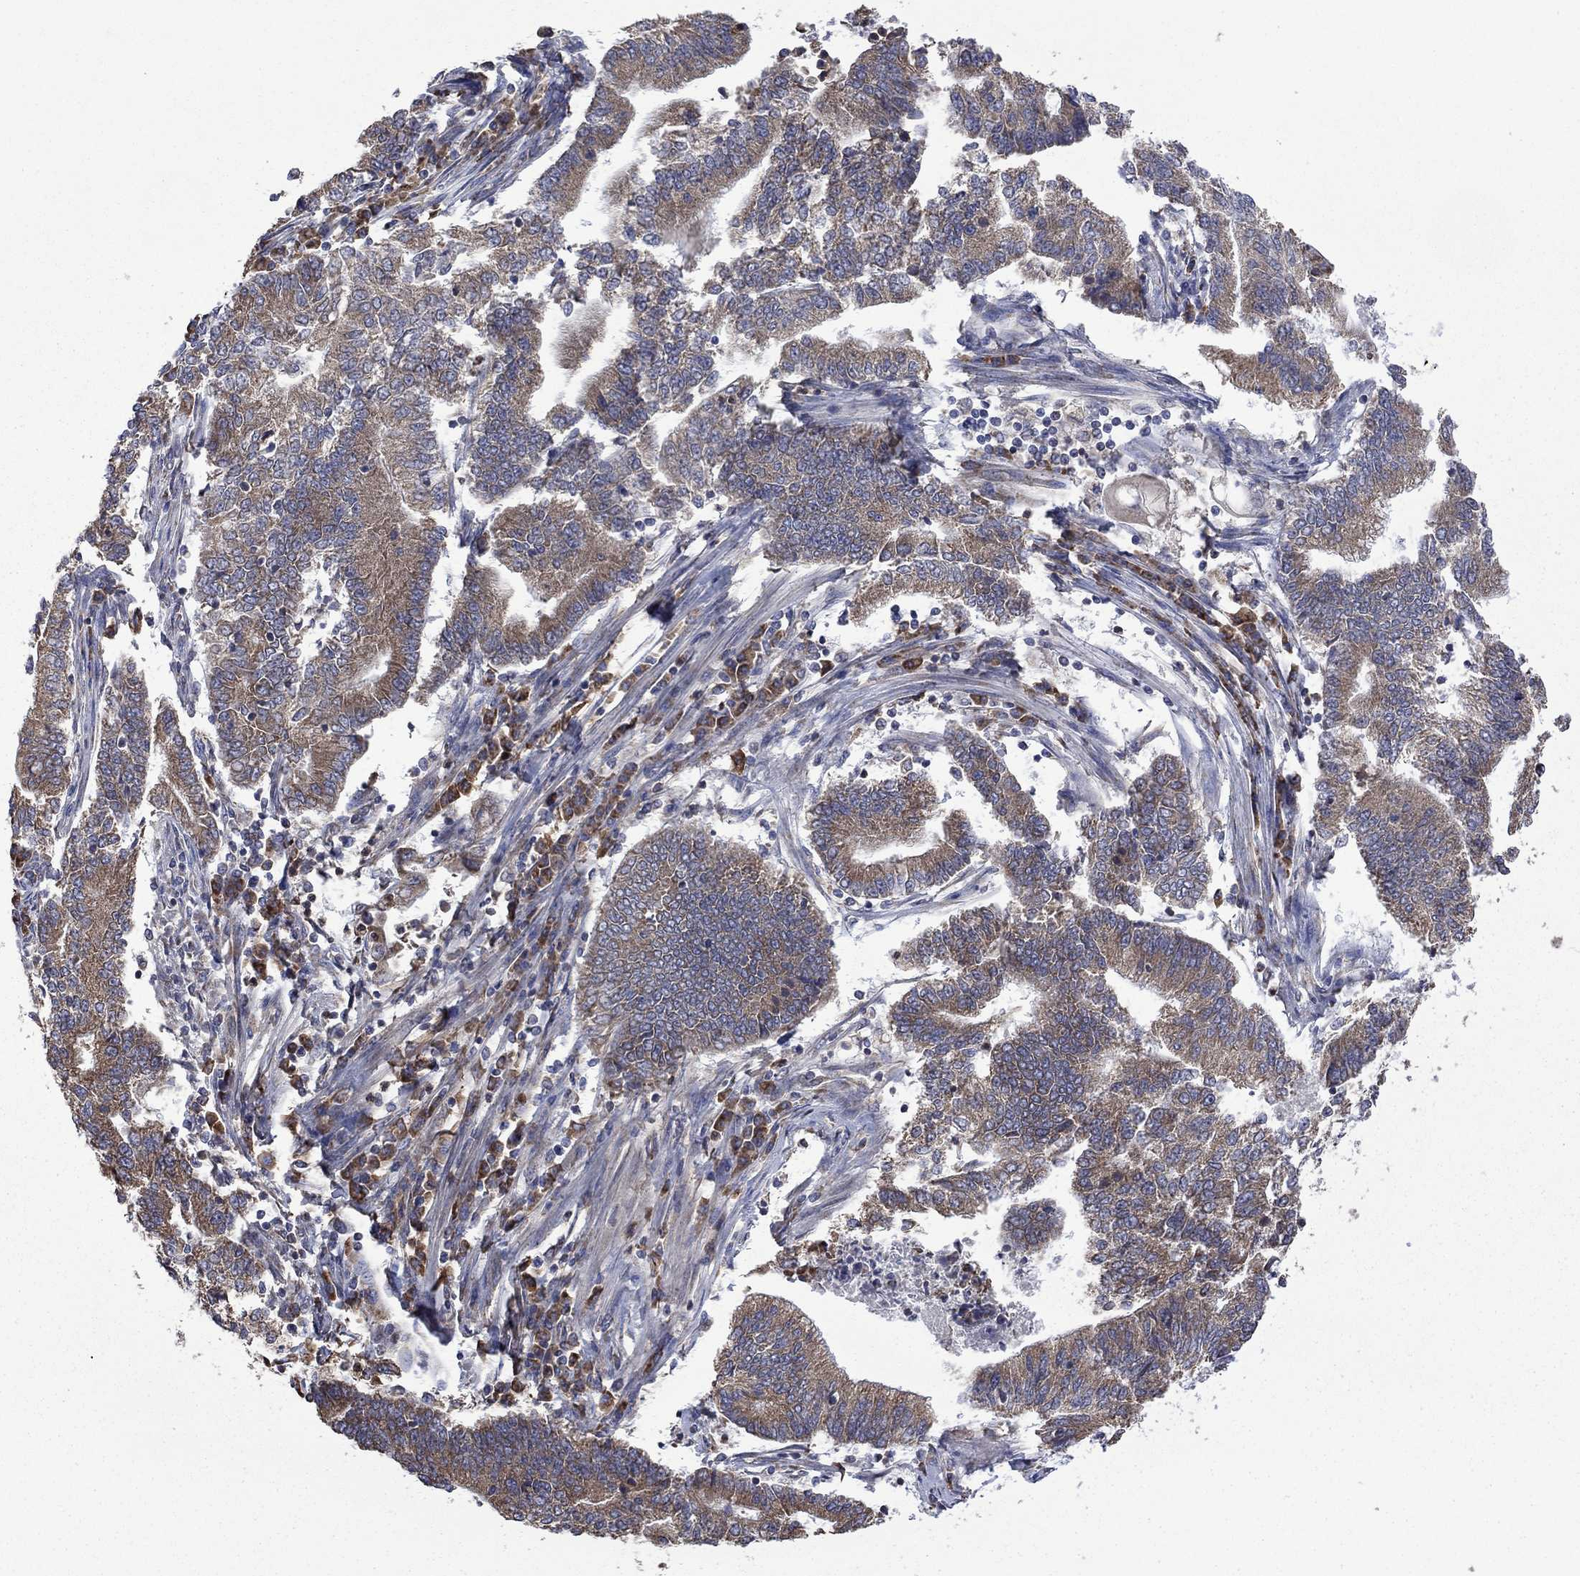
{"staining": {"intensity": "moderate", "quantity": ">75%", "location": "cytoplasmic/membranous"}, "tissue": "endometrial cancer", "cell_type": "Tumor cells", "image_type": "cancer", "snomed": [{"axis": "morphology", "description": "Adenocarcinoma, NOS"}, {"axis": "topography", "description": "Uterus"}, {"axis": "topography", "description": "Endometrium"}], "caption": "Endometrial adenocarcinoma stained with DAB (3,3'-diaminobenzidine) immunohistochemistry exhibits medium levels of moderate cytoplasmic/membranous positivity in approximately >75% of tumor cells.", "gene": "FURIN", "patient": {"sex": "female", "age": 54}}